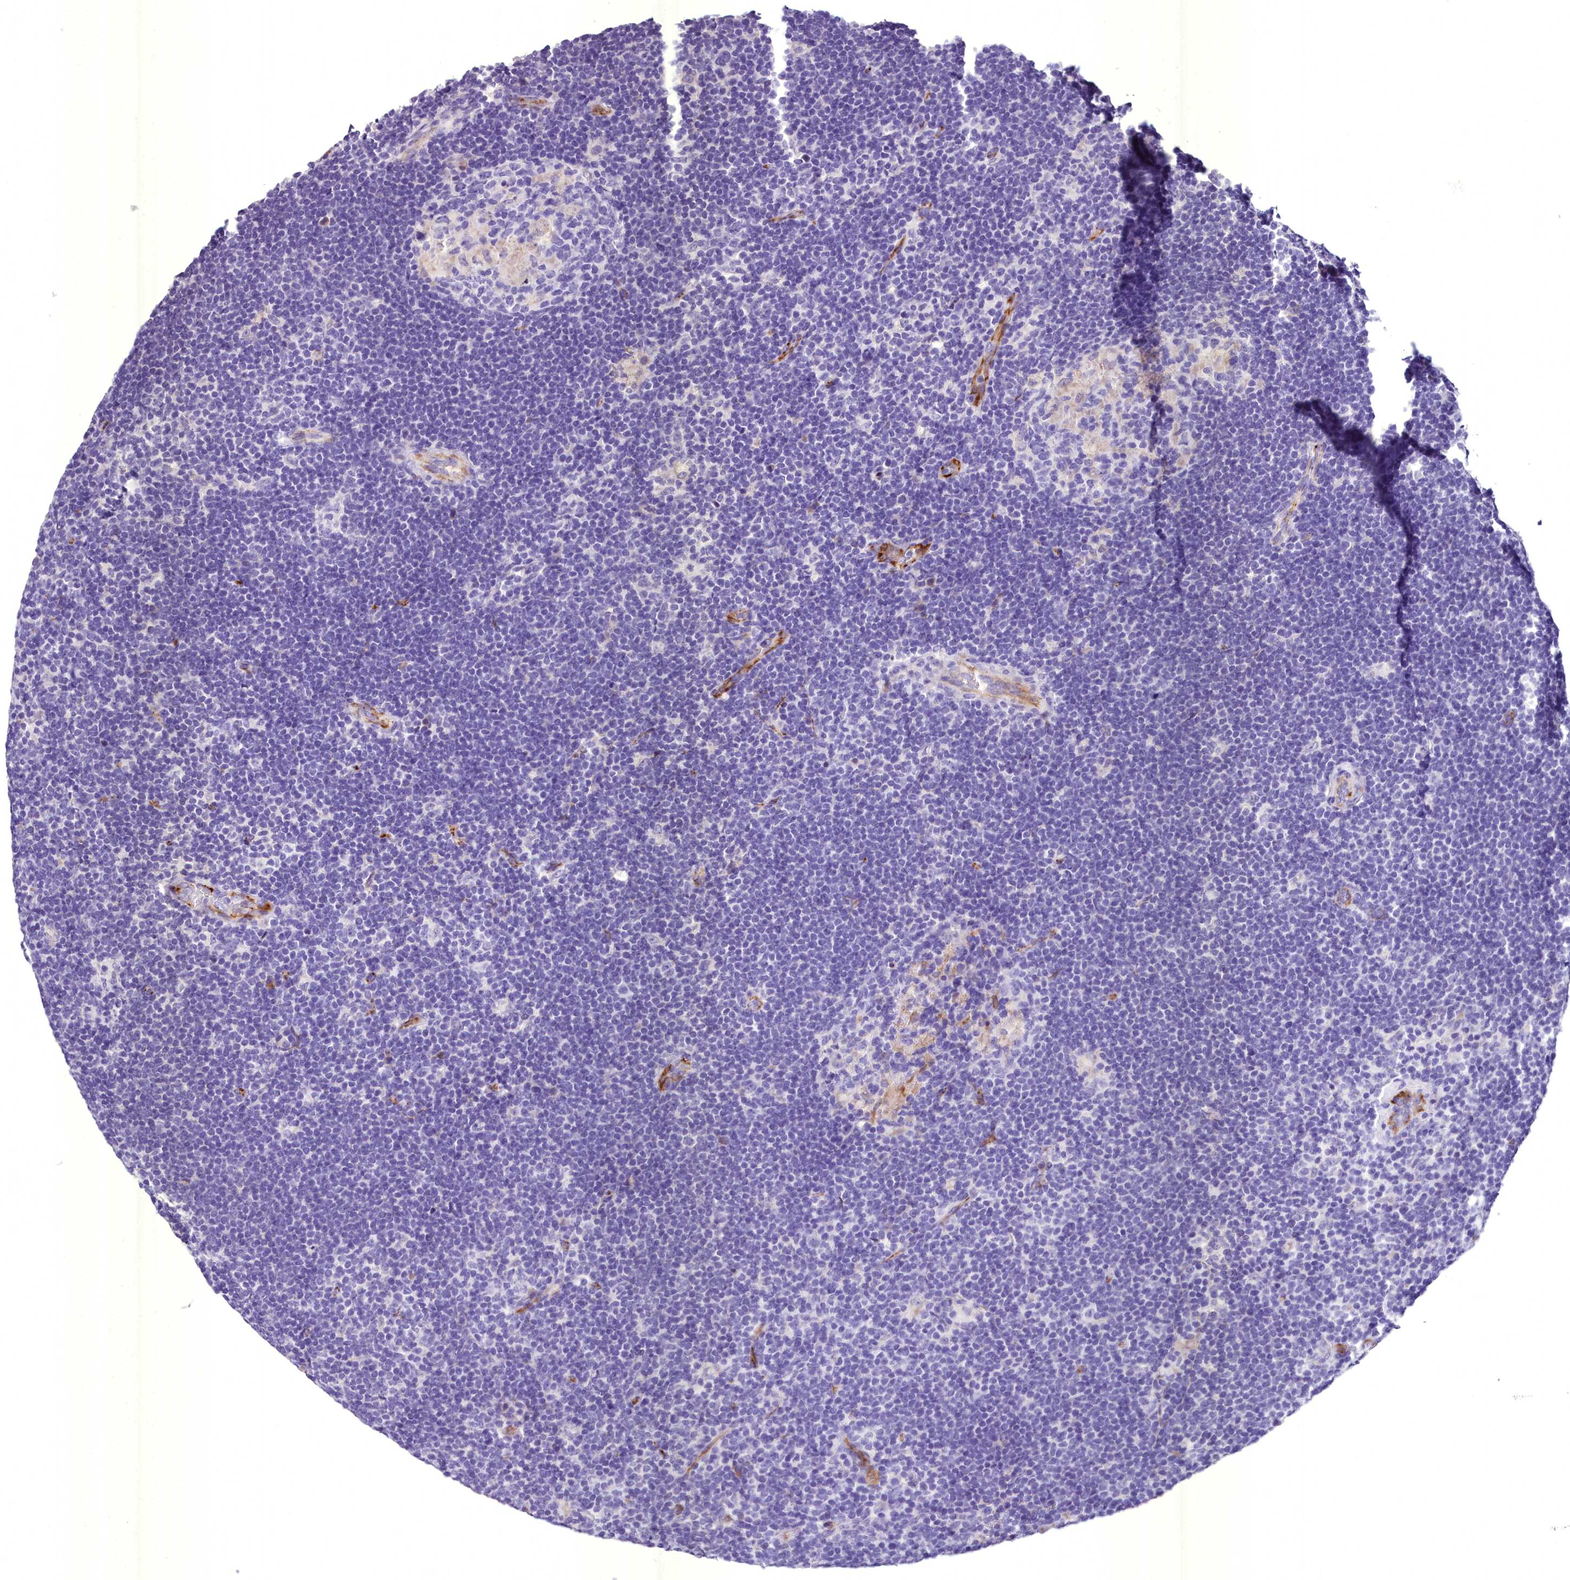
{"staining": {"intensity": "negative", "quantity": "none", "location": "none"}, "tissue": "lymphoma", "cell_type": "Tumor cells", "image_type": "cancer", "snomed": [{"axis": "morphology", "description": "Hodgkin's disease, NOS"}, {"axis": "topography", "description": "Lymph node"}], "caption": "IHC micrograph of neoplastic tissue: human Hodgkin's disease stained with DAB shows no significant protein positivity in tumor cells.", "gene": "MS4A18", "patient": {"sex": "female", "age": 57}}